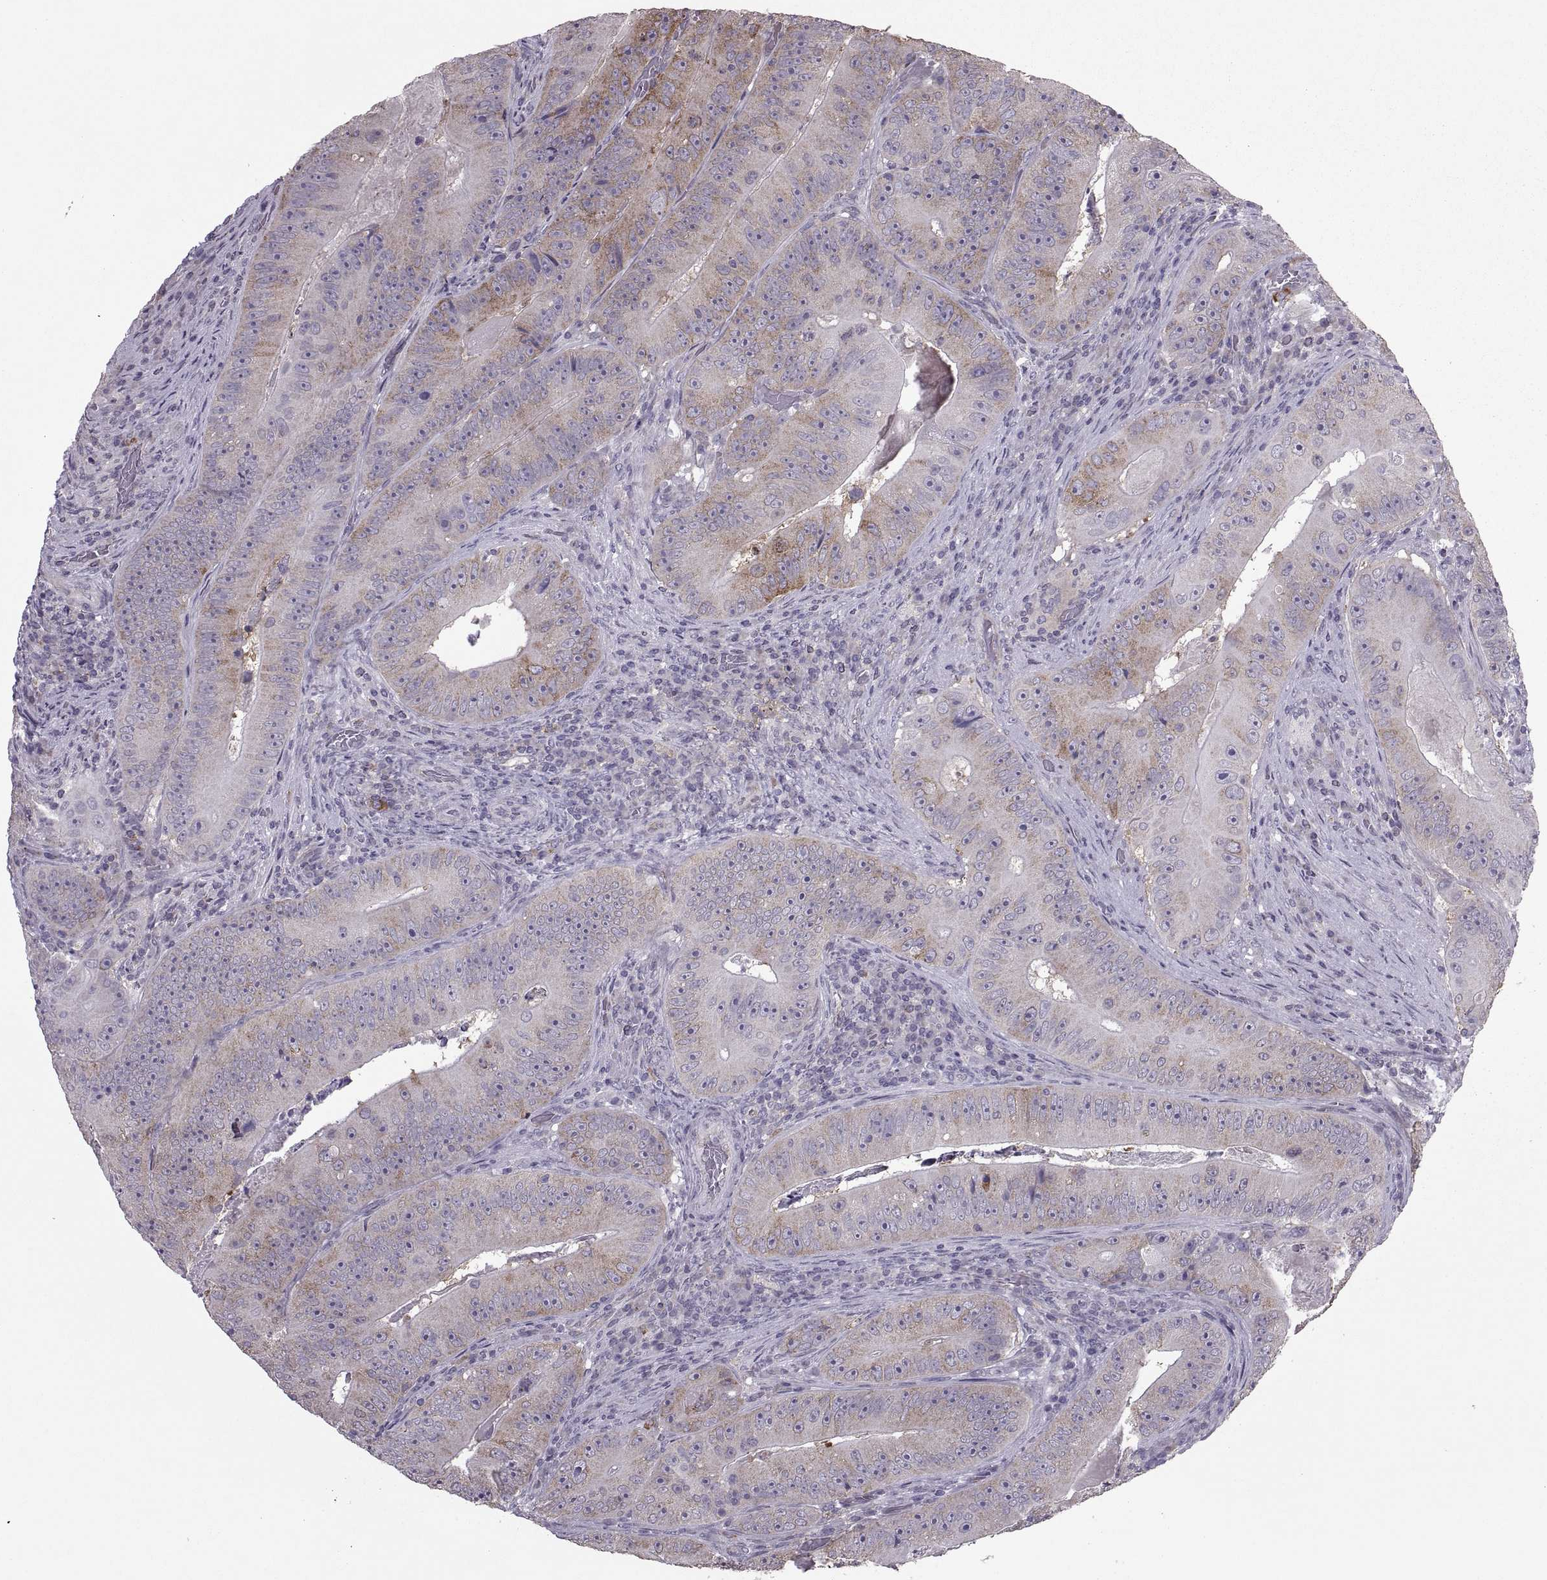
{"staining": {"intensity": "weak", "quantity": "25%-75%", "location": "cytoplasmic/membranous"}, "tissue": "colorectal cancer", "cell_type": "Tumor cells", "image_type": "cancer", "snomed": [{"axis": "morphology", "description": "Adenocarcinoma, NOS"}, {"axis": "topography", "description": "Colon"}], "caption": "About 25%-75% of tumor cells in human colorectal cancer exhibit weak cytoplasmic/membranous protein expression as visualized by brown immunohistochemical staining.", "gene": "PABPC1", "patient": {"sex": "female", "age": 86}}